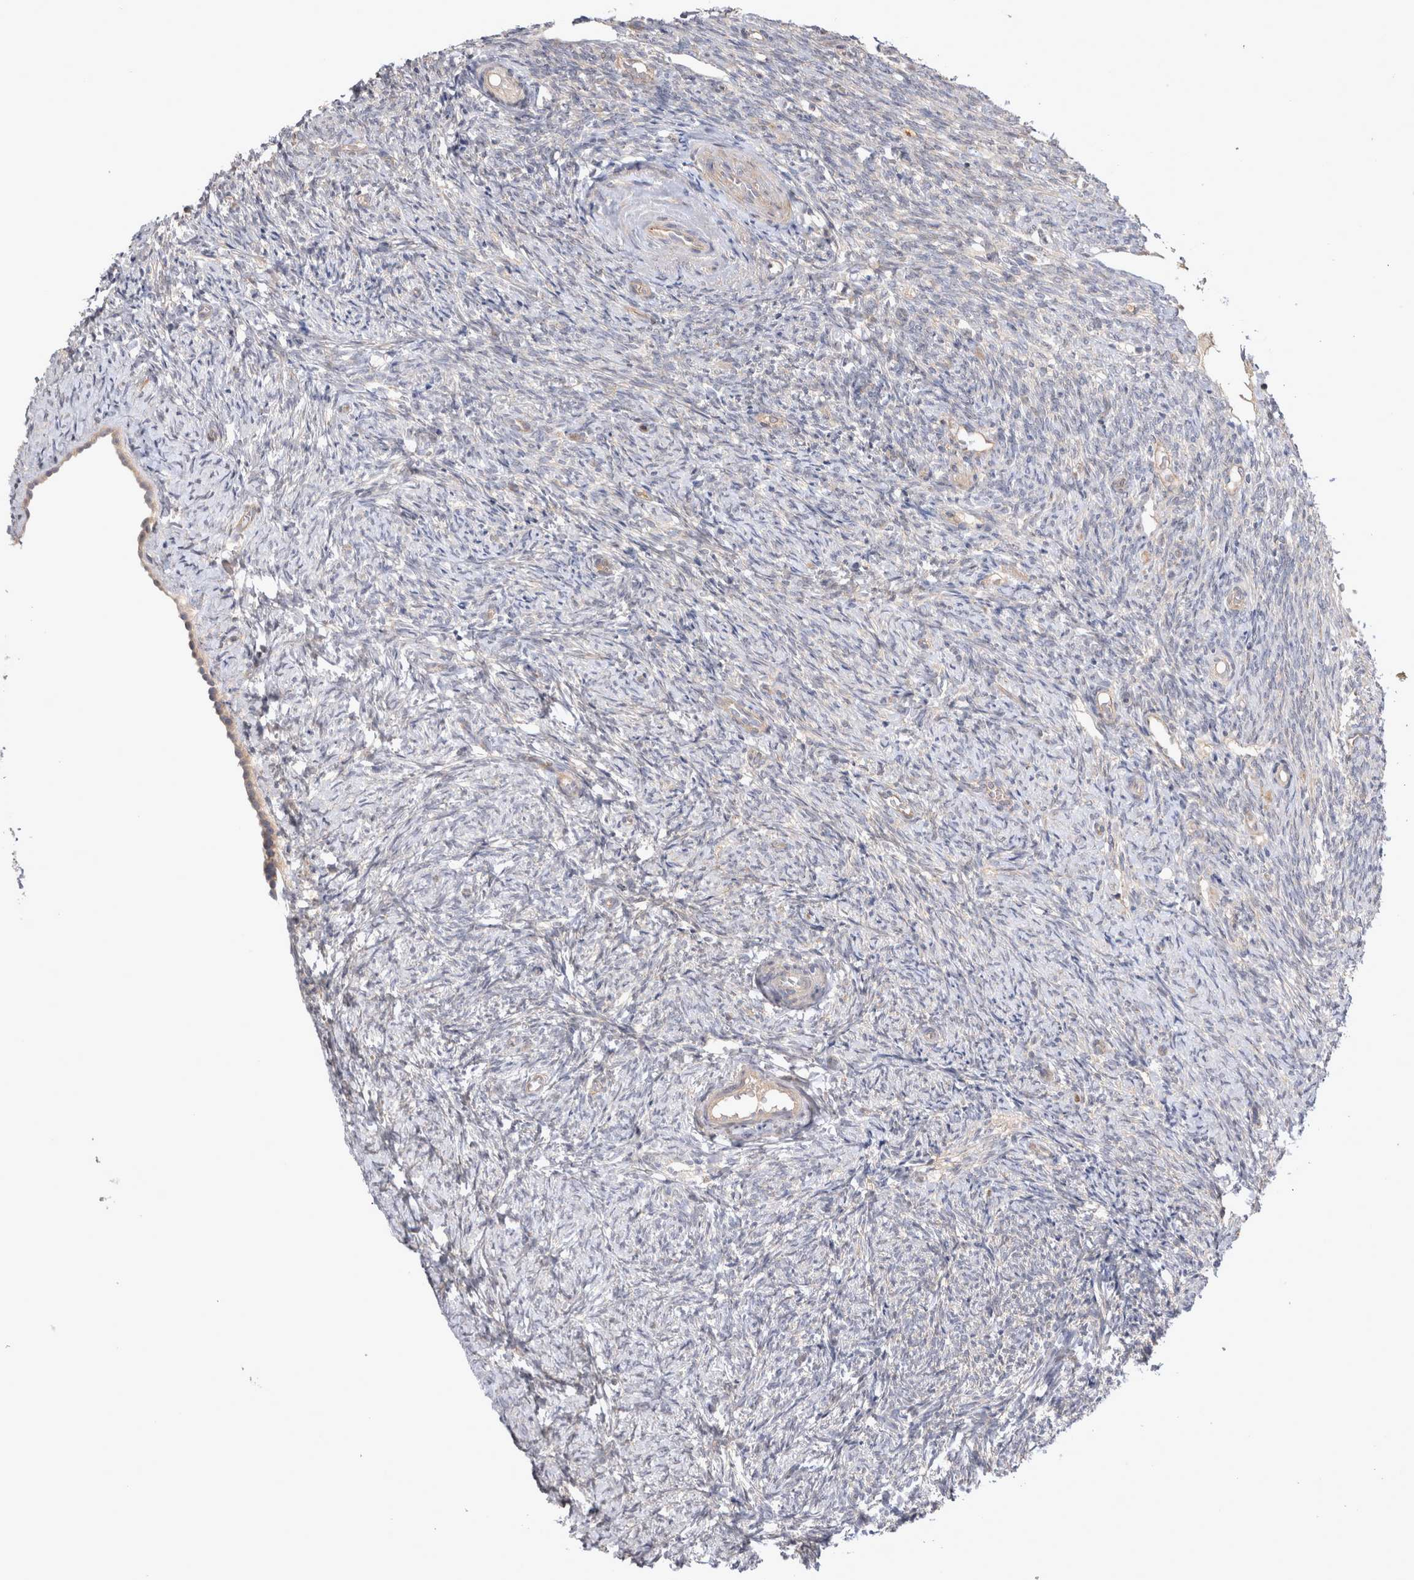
{"staining": {"intensity": "weak", "quantity": ">75%", "location": "cytoplasmic/membranous"}, "tissue": "ovary", "cell_type": "Follicle cells", "image_type": "normal", "snomed": [{"axis": "morphology", "description": "Normal tissue, NOS"}, {"axis": "topography", "description": "Ovary"}], "caption": "Benign ovary reveals weak cytoplasmic/membranous positivity in approximately >75% of follicle cells Using DAB (brown) and hematoxylin (blue) stains, captured at high magnification using brightfield microscopy..", "gene": "SRD5A3", "patient": {"sex": "female", "age": 41}}